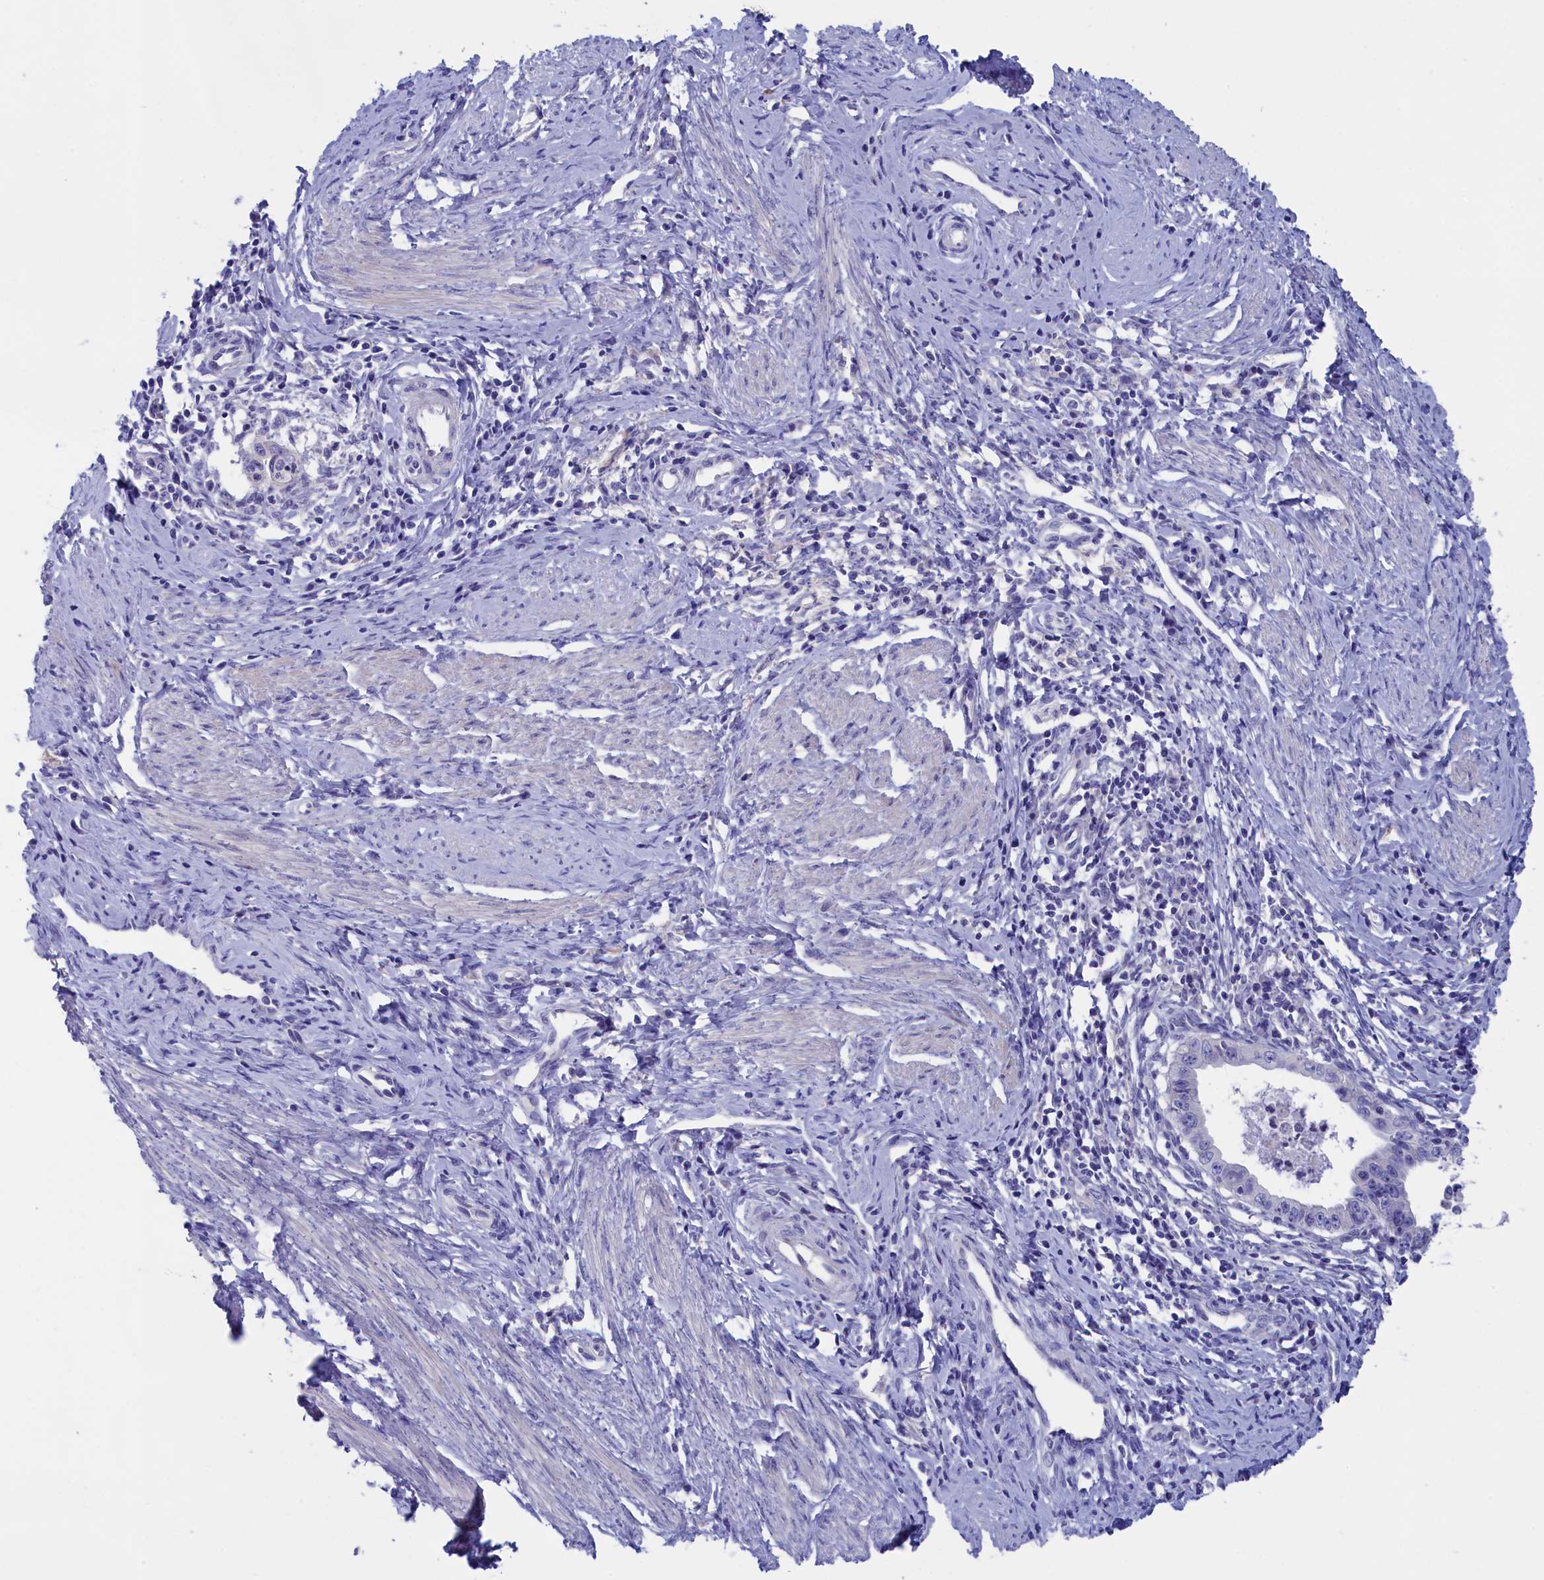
{"staining": {"intensity": "negative", "quantity": "none", "location": "none"}, "tissue": "cervical cancer", "cell_type": "Tumor cells", "image_type": "cancer", "snomed": [{"axis": "morphology", "description": "Adenocarcinoma, NOS"}, {"axis": "topography", "description": "Cervix"}], "caption": "High power microscopy histopathology image of an immunohistochemistry image of cervical adenocarcinoma, revealing no significant staining in tumor cells.", "gene": "VPS35L", "patient": {"sex": "female", "age": 36}}